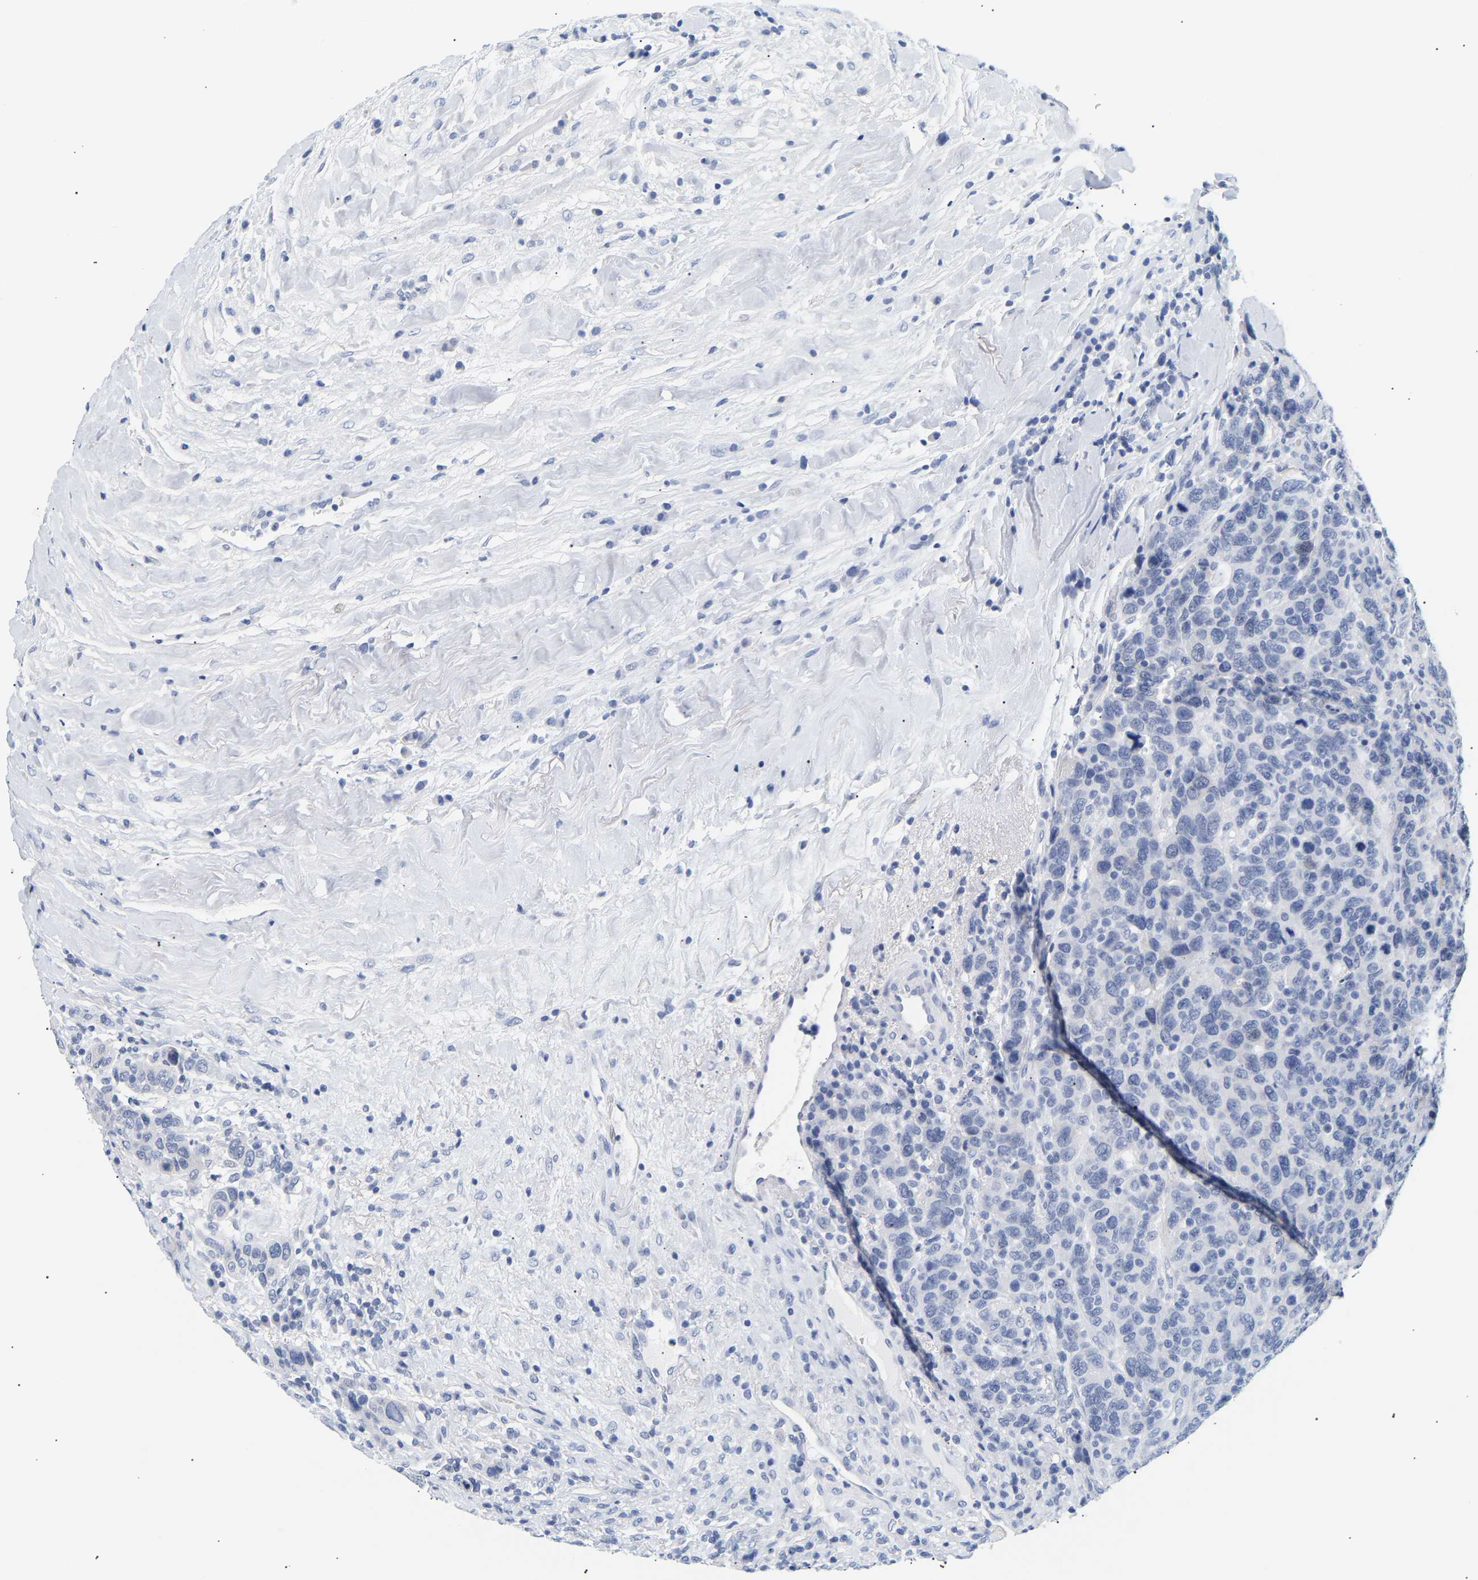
{"staining": {"intensity": "negative", "quantity": "none", "location": "none"}, "tissue": "breast cancer", "cell_type": "Tumor cells", "image_type": "cancer", "snomed": [{"axis": "morphology", "description": "Duct carcinoma"}, {"axis": "topography", "description": "Breast"}], "caption": "Immunohistochemical staining of breast cancer shows no significant positivity in tumor cells.", "gene": "SPINK2", "patient": {"sex": "female", "age": 37}}